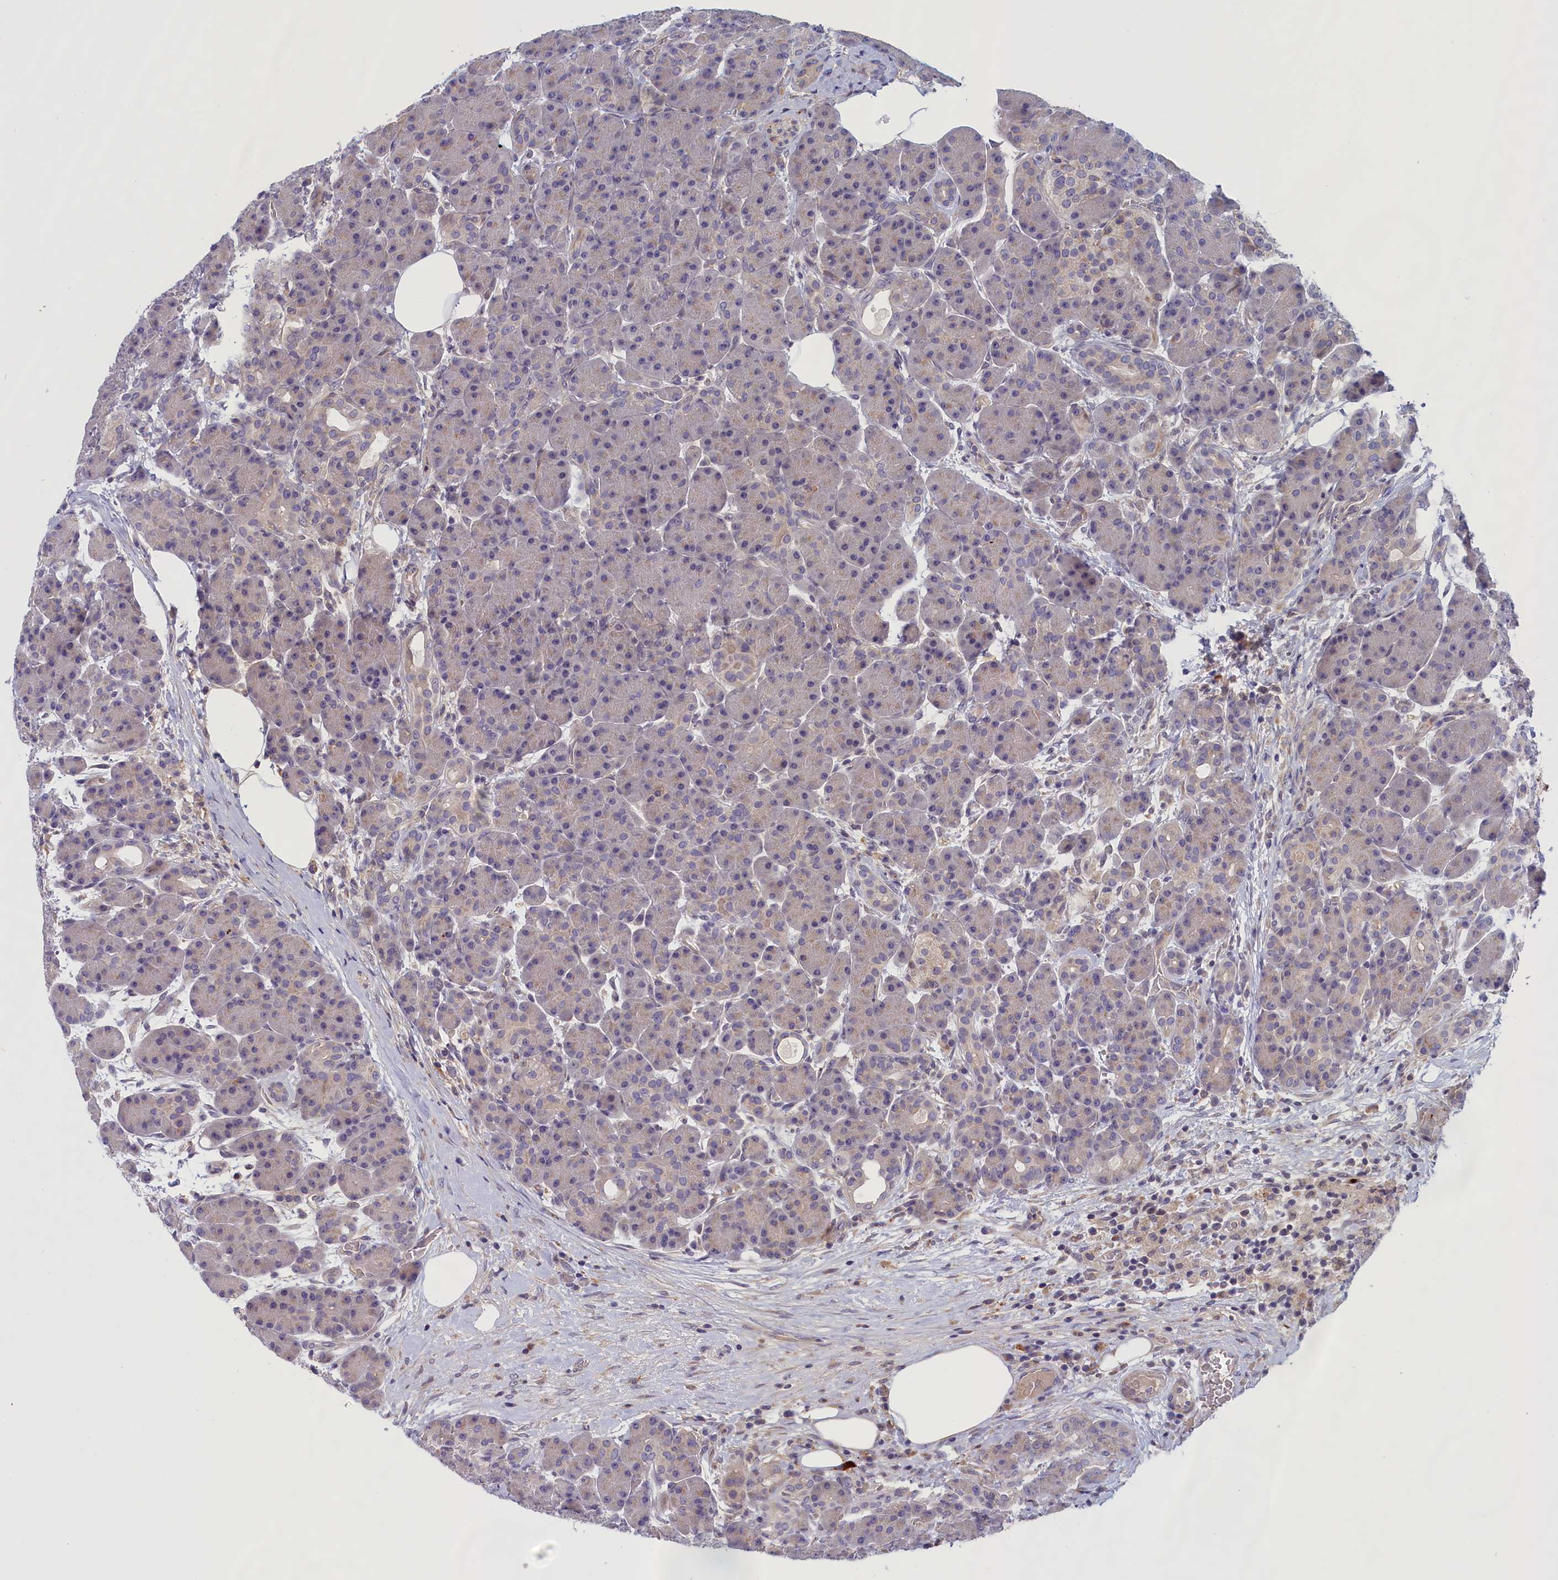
{"staining": {"intensity": "moderate", "quantity": "<25%", "location": "cytoplasmic/membranous"}, "tissue": "pancreas", "cell_type": "Exocrine glandular cells", "image_type": "normal", "snomed": [{"axis": "morphology", "description": "Normal tissue, NOS"}, {"axis": "topography", "description": "Pancreas"}], "caption": "IHC image of unremarkable pancreas: human pancreas stained using immunohistochemistry reveals low levels of moderate protein expression localized specifically in the cytoplasmic/membranous of exocrine glandular cells, appearing as a cytoplasmic/membranous brown color.", "gene": "IGFALS", "patient": {"sex": "male", "age": 63}}